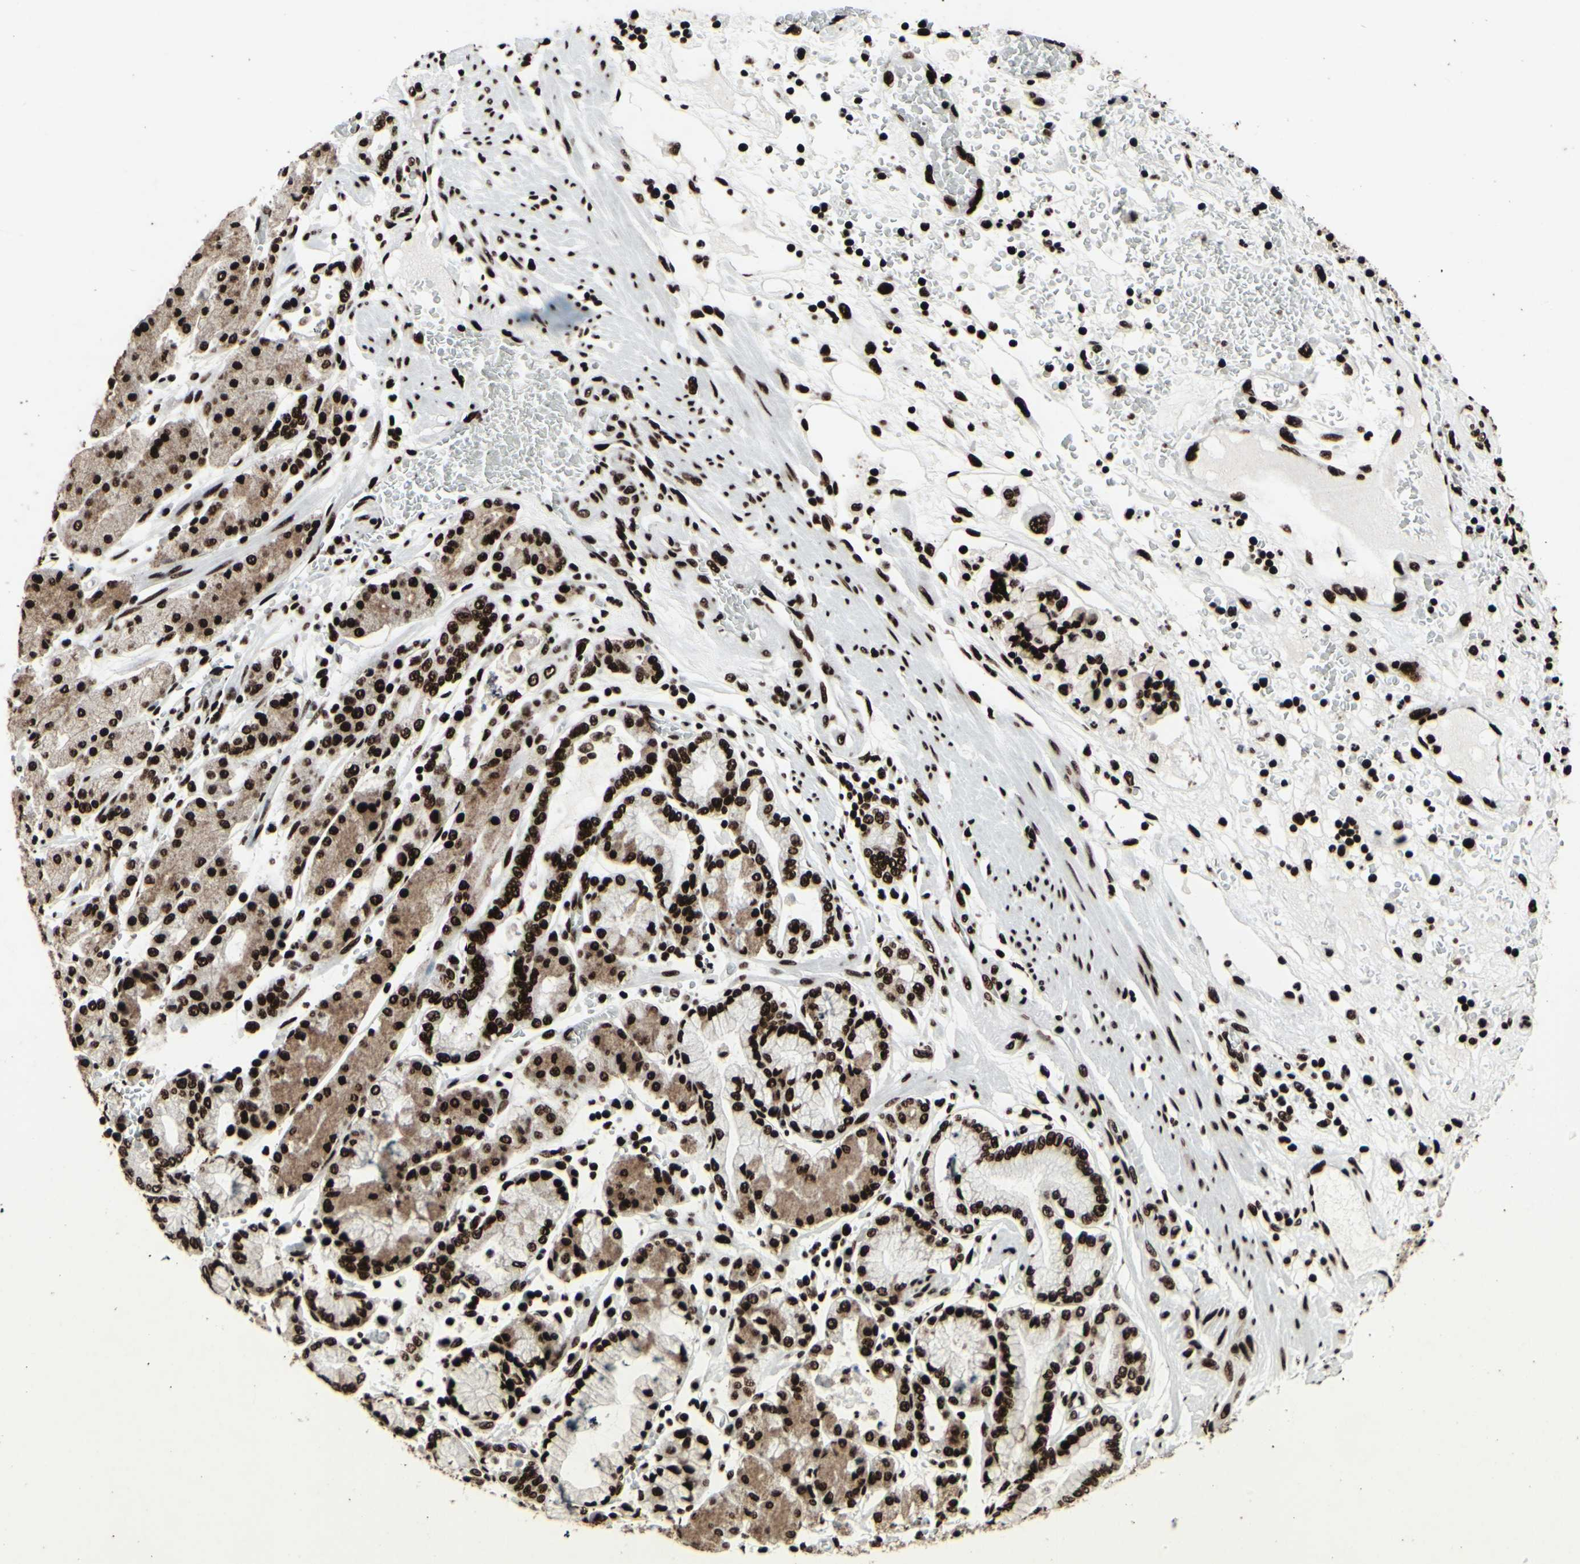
{"staining": {"intensity": "strong", "quantity": ">75%", "location": "nuclear"}, "tissue": "stomach cancer", "cell_type": "Tumor cells", "image_type": "cancer", "snomed": [{"axis": "morphology", "description": "Normal tissue, NOS"}, {"axis": "morphology", "description": "Adenocarcinoma, NOS"}, {"axis": "topography", "description": "Stomach, upper"}, {"axis": "topography", "description": "Stomach"}], "caption": "Stomach cancer stained with a protein marker exhibits strong staining in tumor cells.", "gene": "U2AF2", "patient": {"sex": "male", "age": 76}}